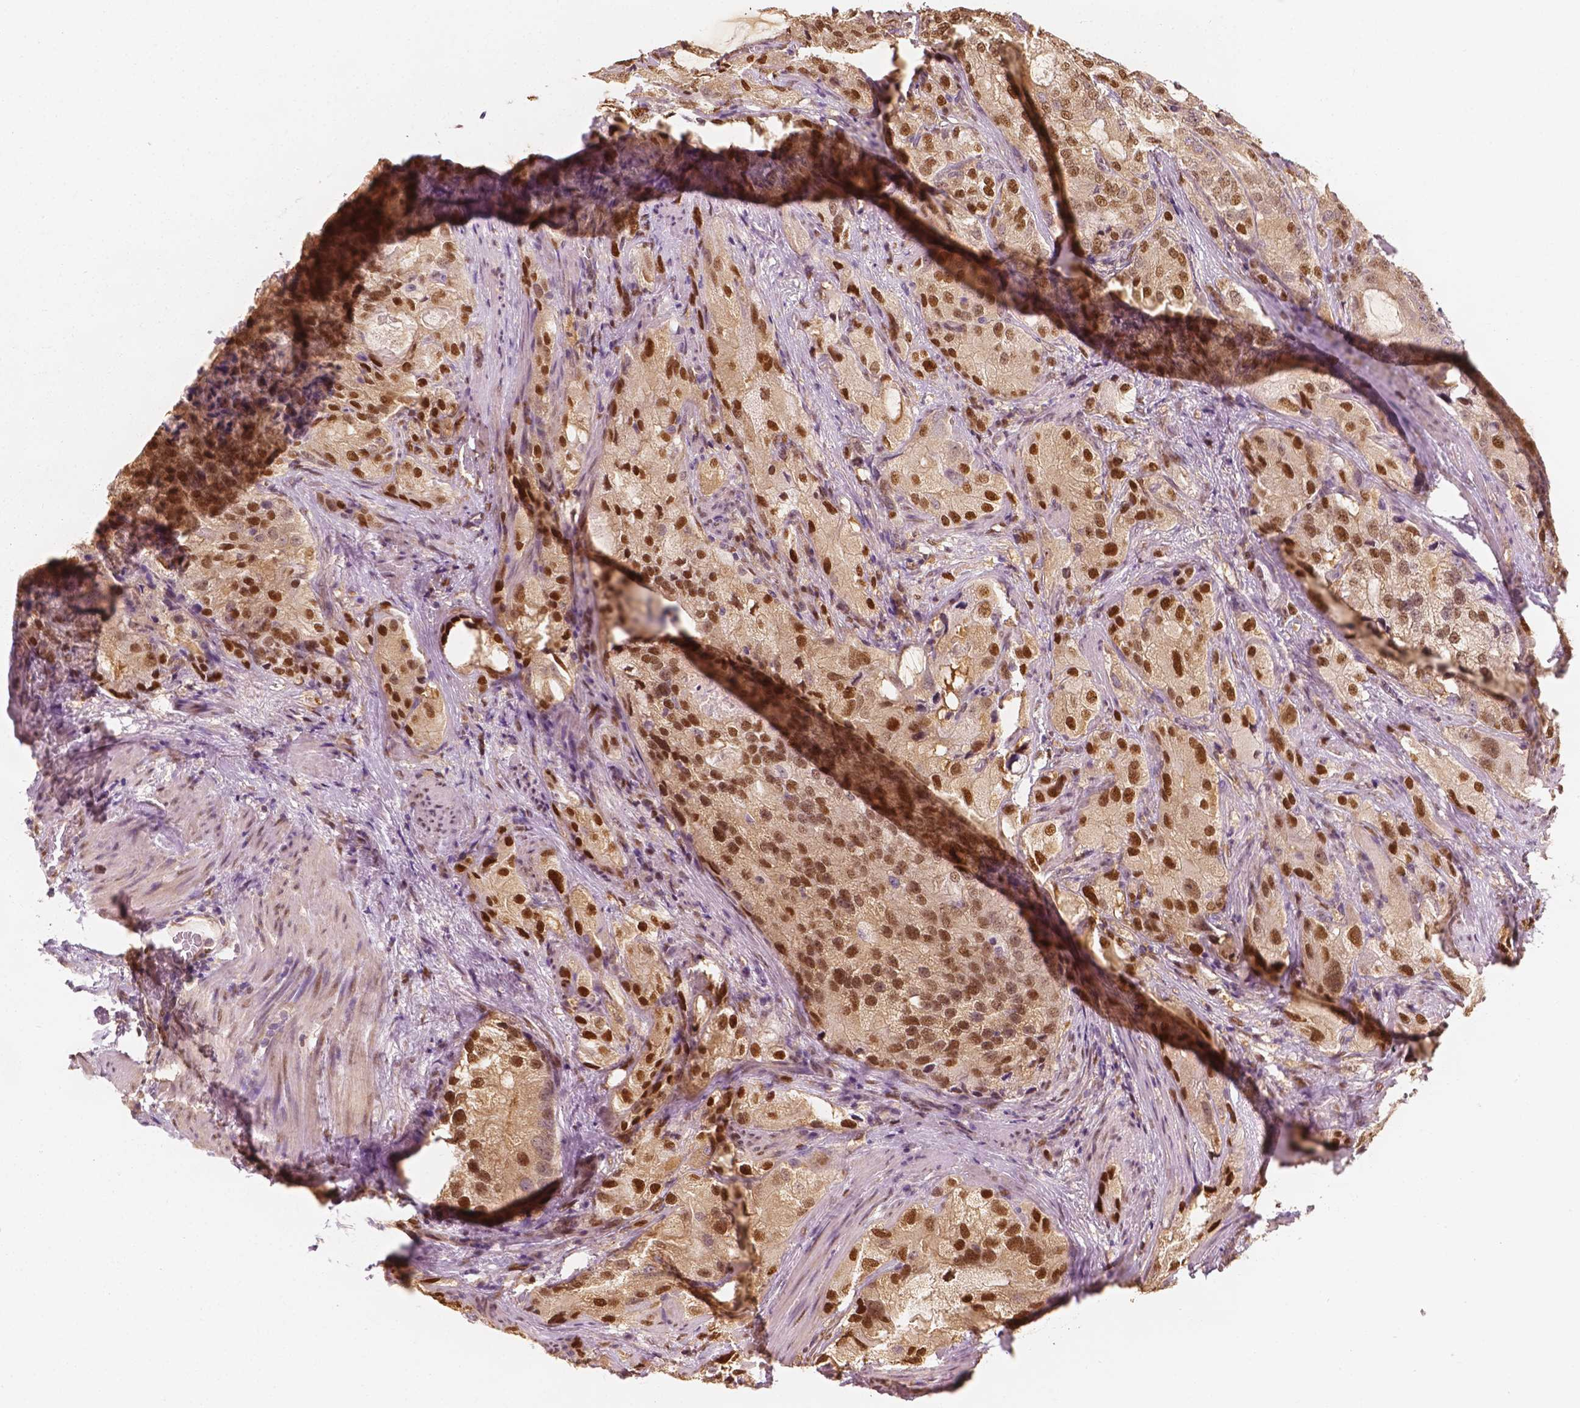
{"staining": {"intensity": "moderate", "quantity": ">75%", "location": "nuclear"}, "tissue": "prostate cancer", "cell_type": "Tumor cells", "image_type": "cancer", "snomed": [{"axis": "morphology", "description": "Adenocarcinoma, High grade"}, {"axis": "topography", "description": "Prostate"}], "caption": "The immunohistochemical stain highlights moderate nuclear expression in tumor cells of prostate cancer (high-grade adenocarcinoma) tissue.", "gene": "TBC1D17", "patient": {"sex": "male", "age": 70}}